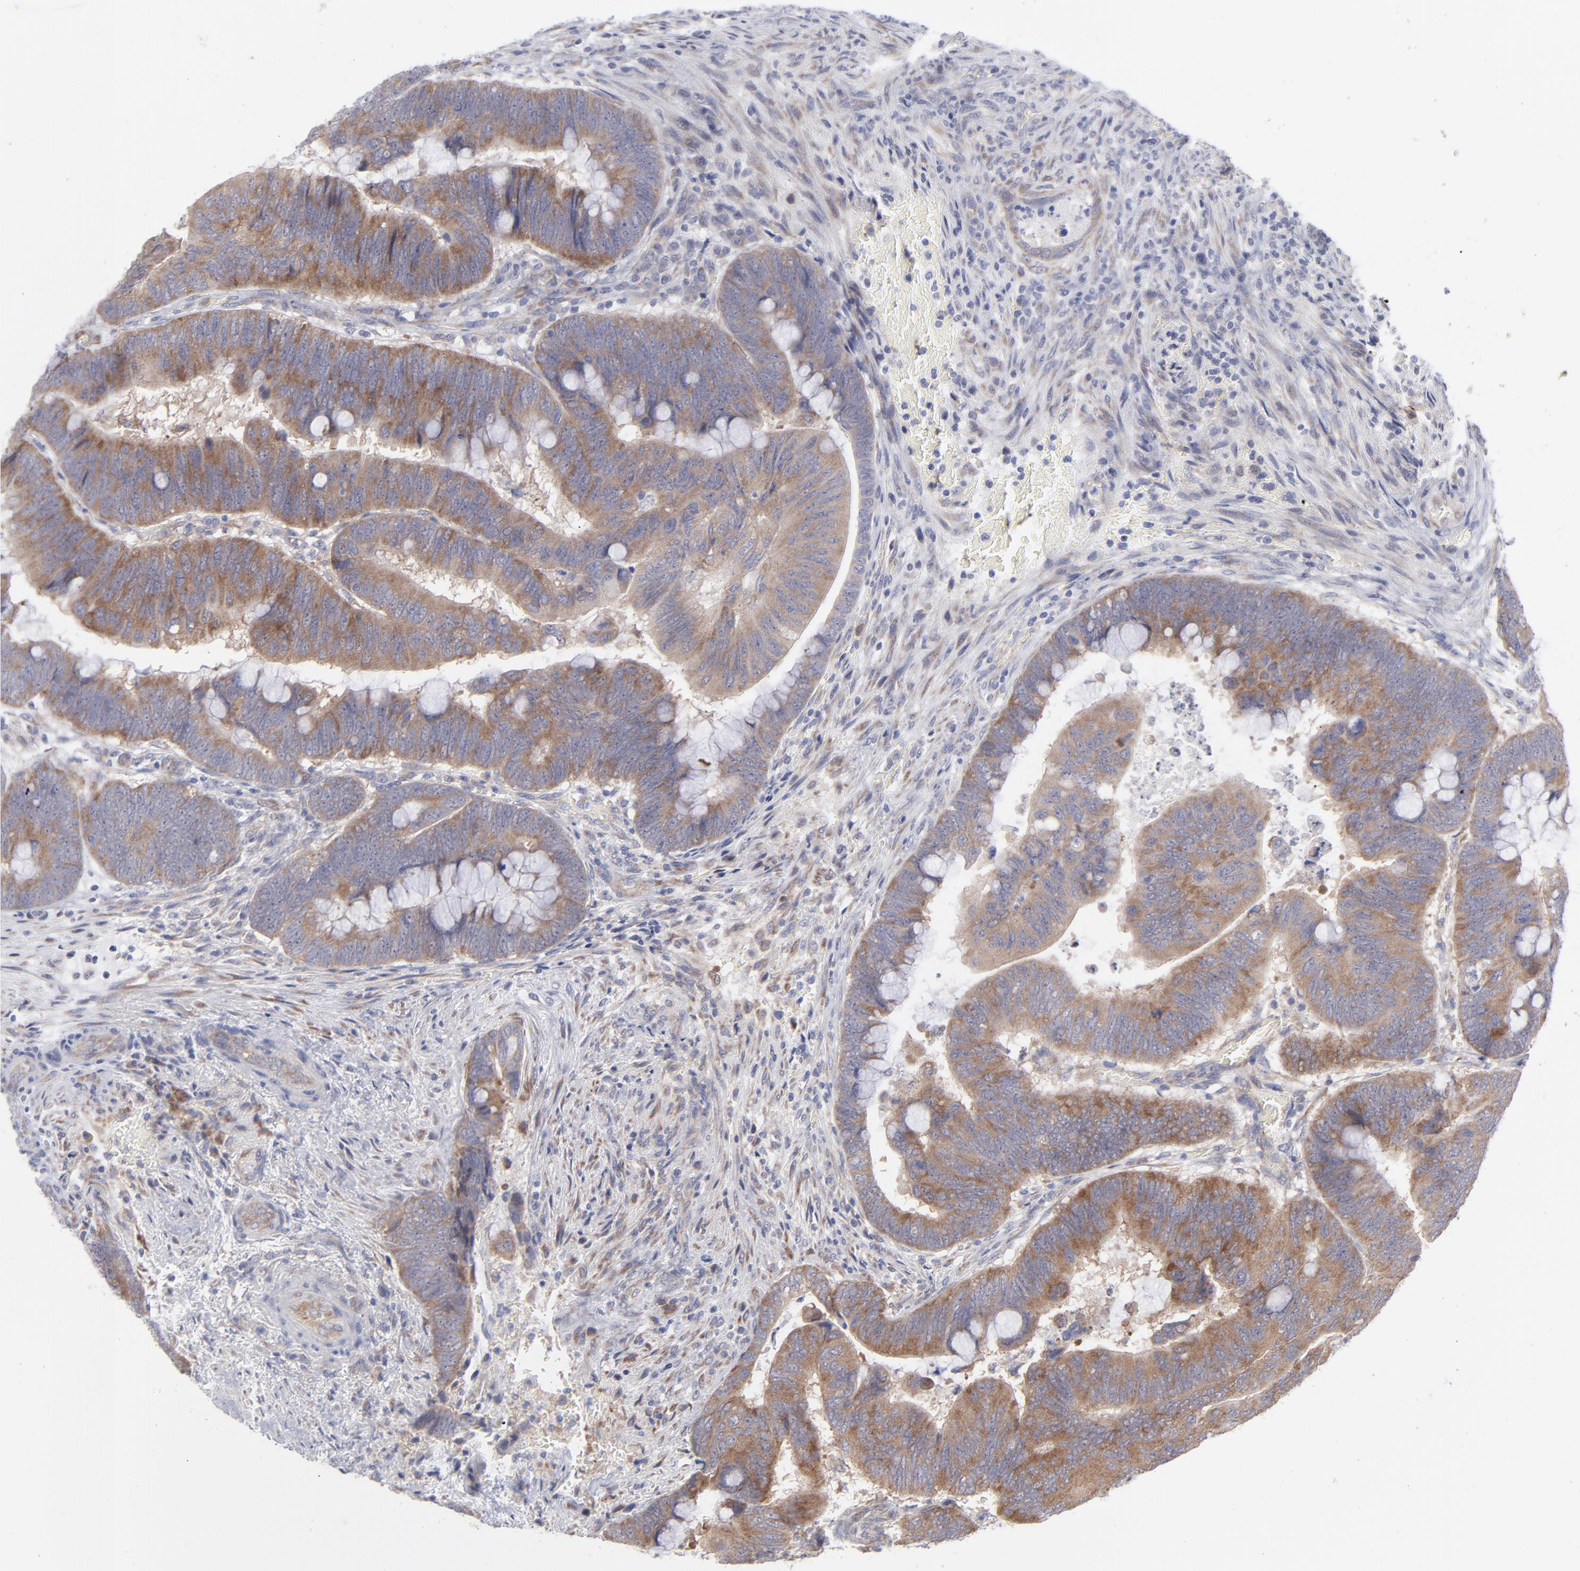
{"staining": {"intensity": "moderate", "quantity": ">75%", "location": "cytoplasmic/membranous"}, "tissue": "colorectal cancer", "cell_type": "Tumor cells", "image_type": "cancer", "snomed": [{"axis": "morphology", "description": "Normal tissue, NOS"}, {"axis": "morphology", "description": "Adenocarcinoma, NOS"}, {"axis": "topography", "description": "Rectum"}], "caption": "Protein expression analysis of human adenocarcinoma (colorectal) reveals moderate cytoplasmic/membranous positivity in about >75% of tumor cells.", "gene": "RPS24", "patient": {"sex": "male", "age": 92}}